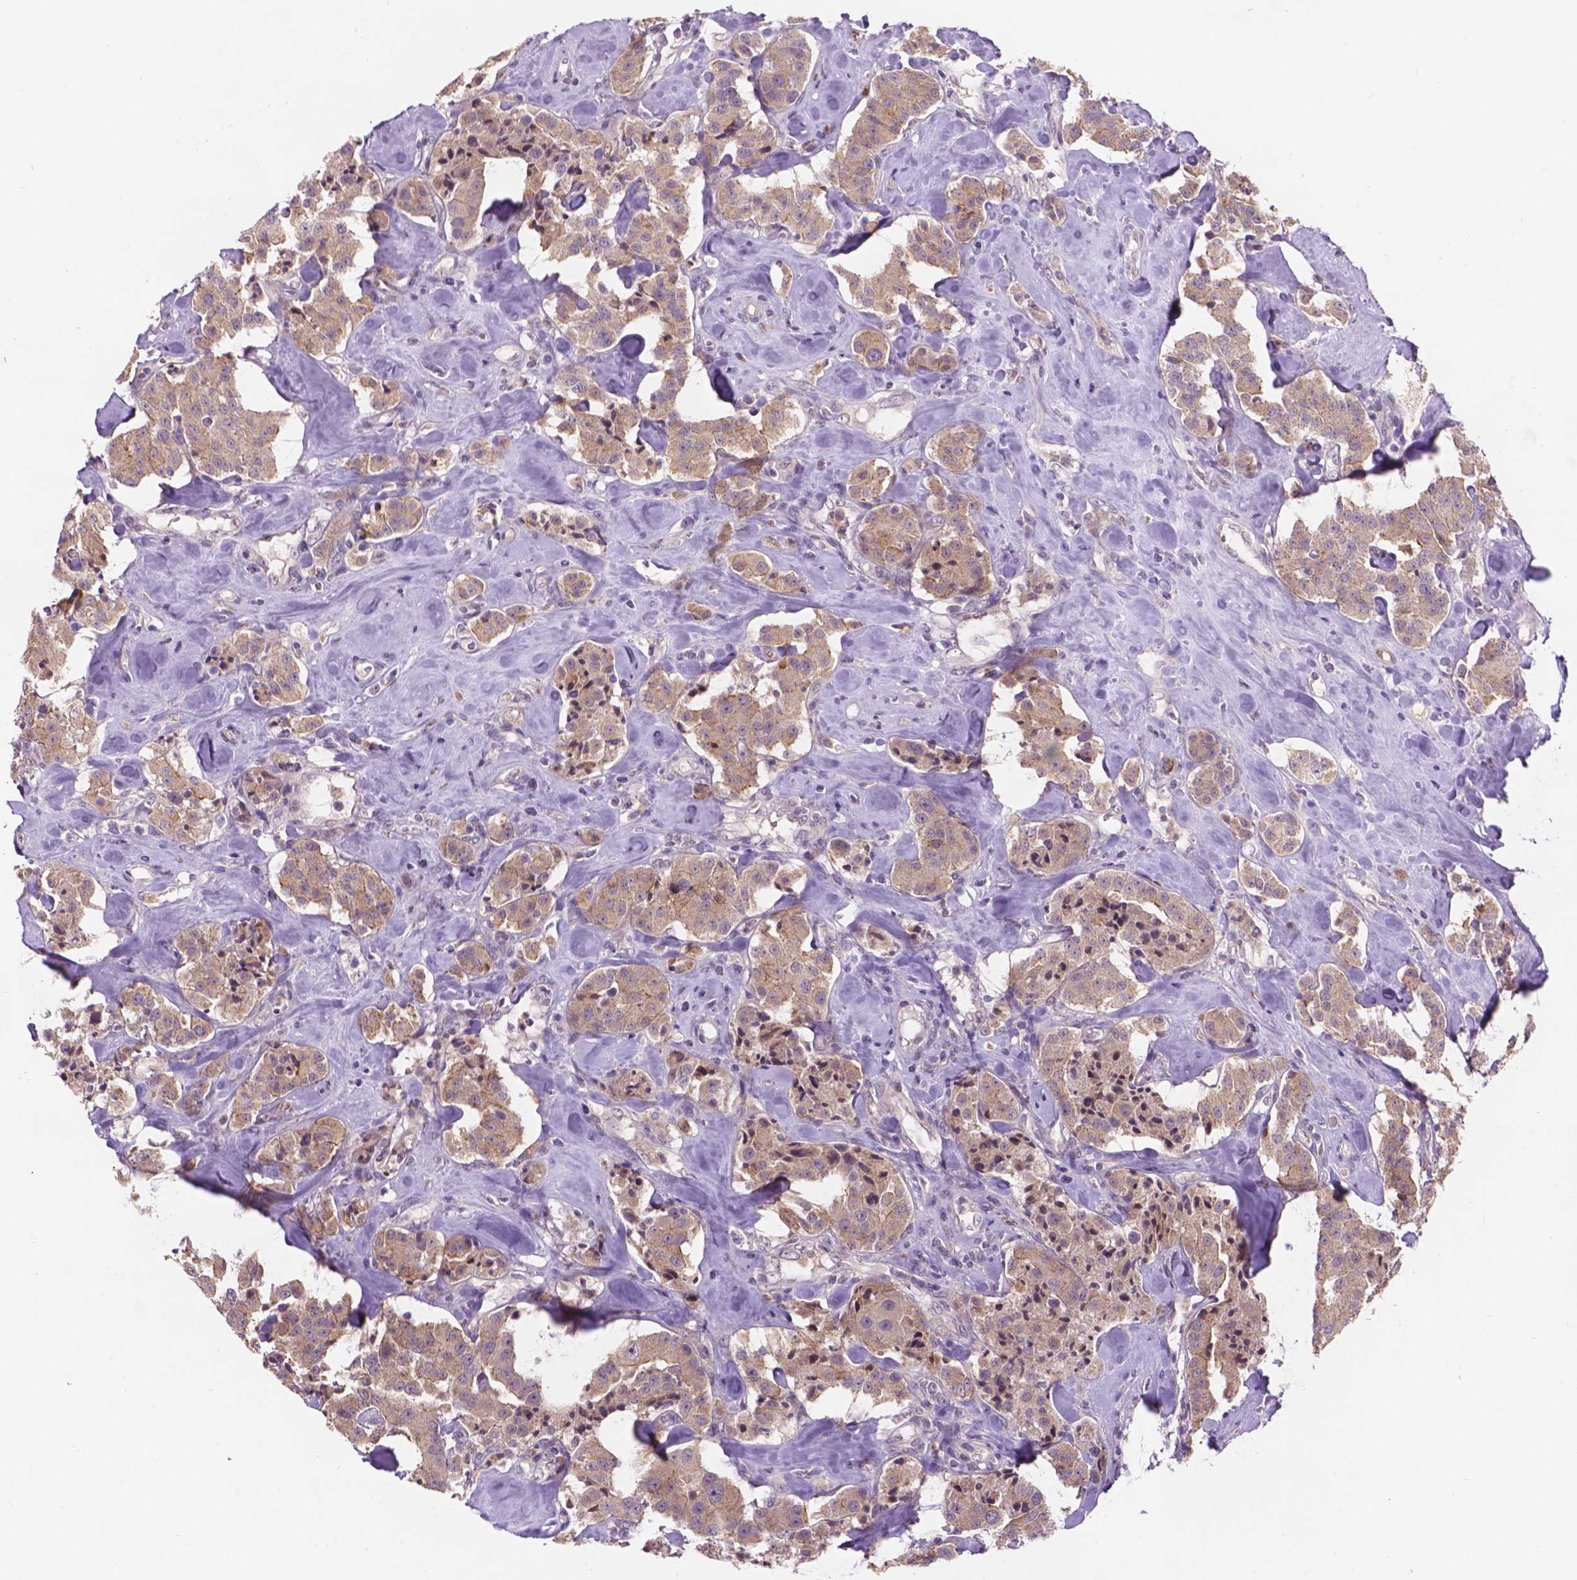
{"staining": {"intensity": "weak", "quantity": ">75%", "location": "cytoplasmic/membranous"}, "tissue": "carcinoid", "cell_type": "Tumor cells", "image_type": "cancer", "snomed": [{"axis": "morphology", "description": "Carcinoid, malignant, NOS"}, {"axis": "topography", "description": "Pancreas"}], "caption": "Immunohistochemical staining of carcinoid (malignant) displays low levels of weak cytoplasmic/membranous staining in approximately >75% of tumor cells. (IHC, brightfield microscopy, high magnification).", "gene": "GXYLT2", "patient": {"sex": "male", "age": 41}}